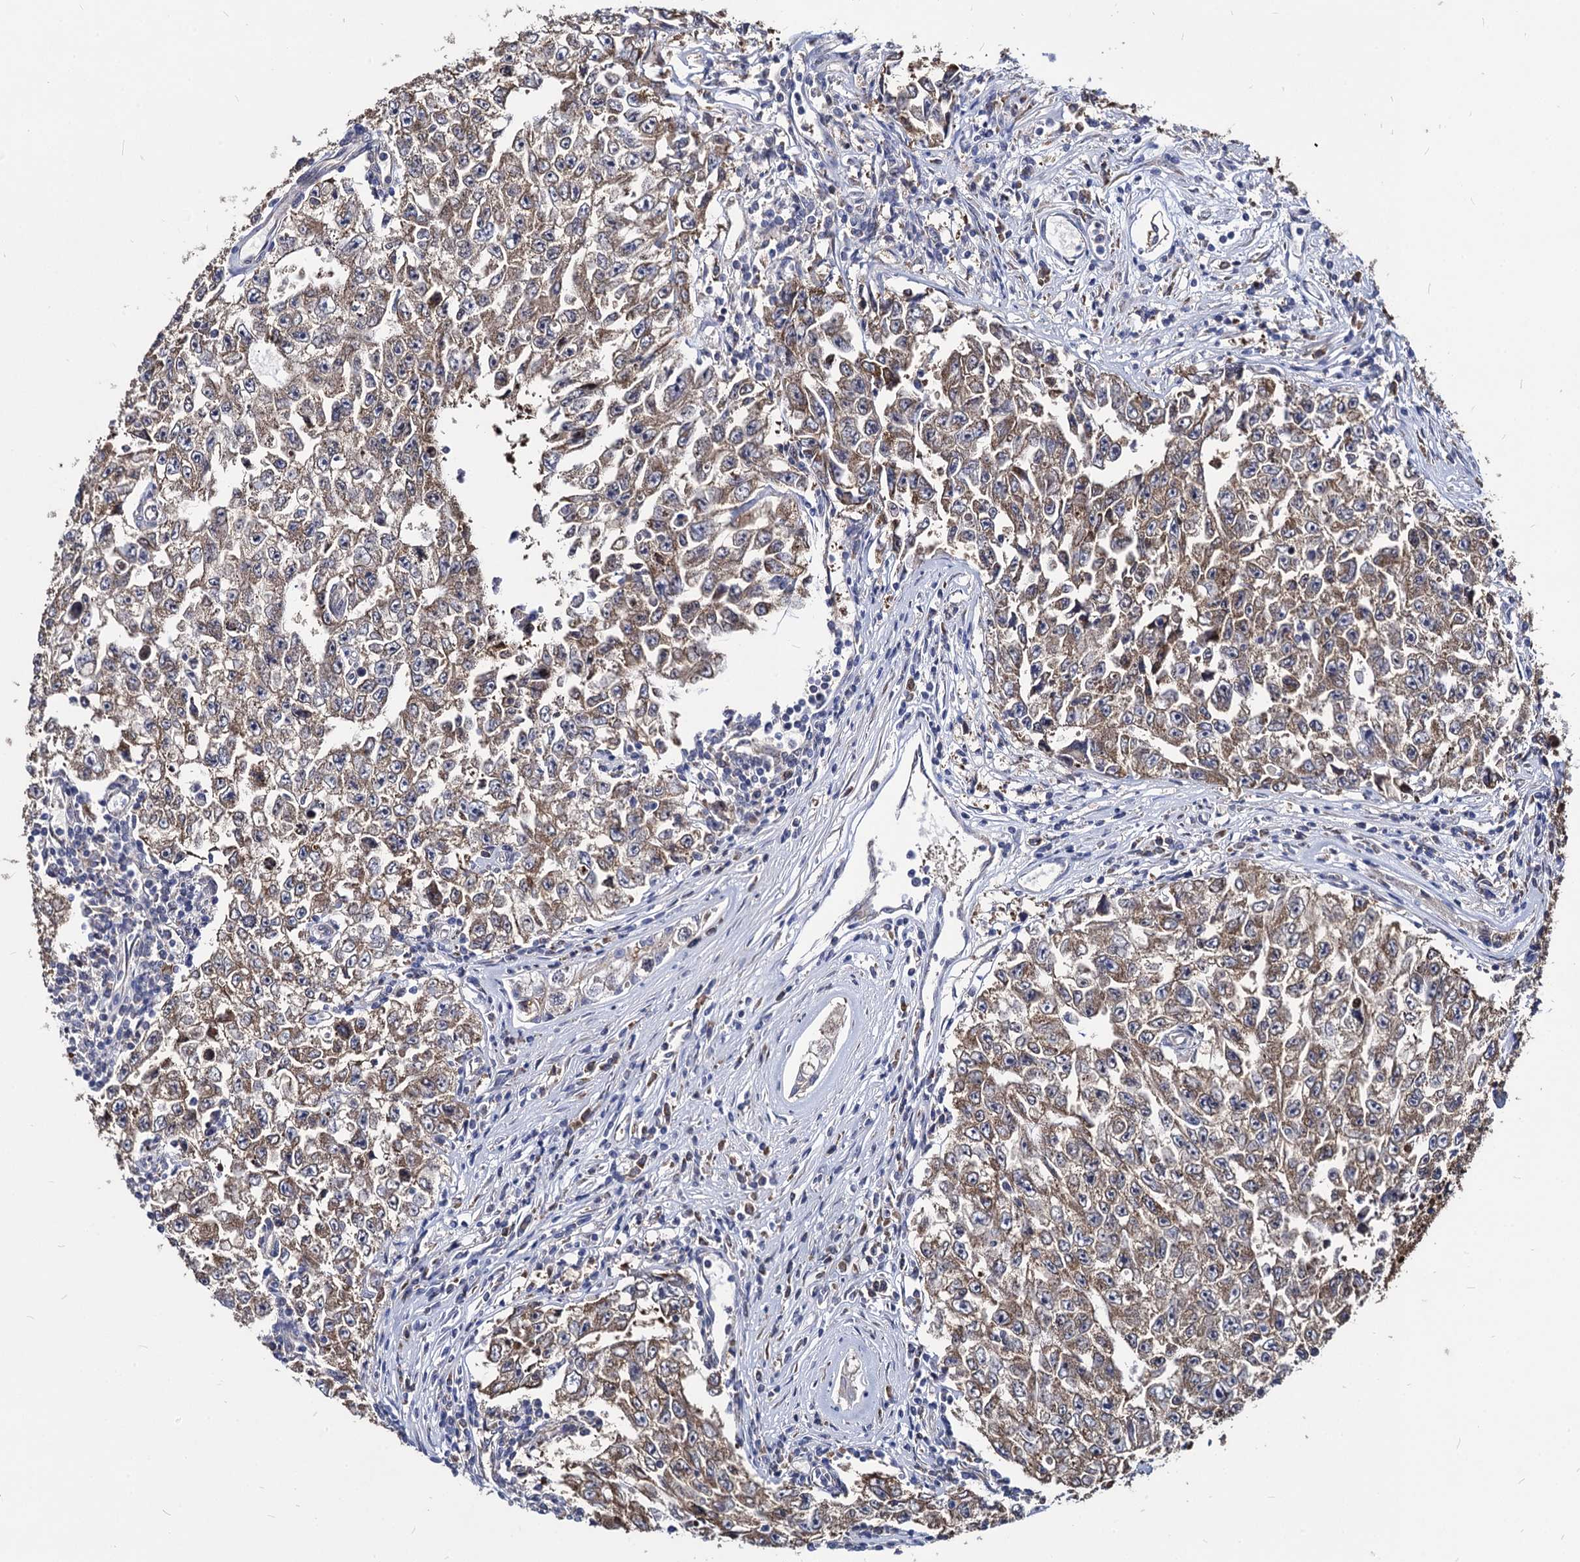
{"staining": {"intensity": "moderate", "quantity": ">75%", "location": "cytoplasmic/membranous"}, "tissue": "testis cancer", "cell_type": "Tumor cells", "image_type": "cancer", "snomed": [{"axis": "morphology", "description": "Carcinoma, Embryonal, NOS"}, {"axis": "topography", "description": "Testis"}], "caption": "Immunohistochemical staining of embryonal carcinoma (testis) exhibits medium levels of moderate cytoplasmic/membranous protein expression in about >75% of tumor cells.", "gene": "NME1", "patient": {"sex": "male", "age": 17}}